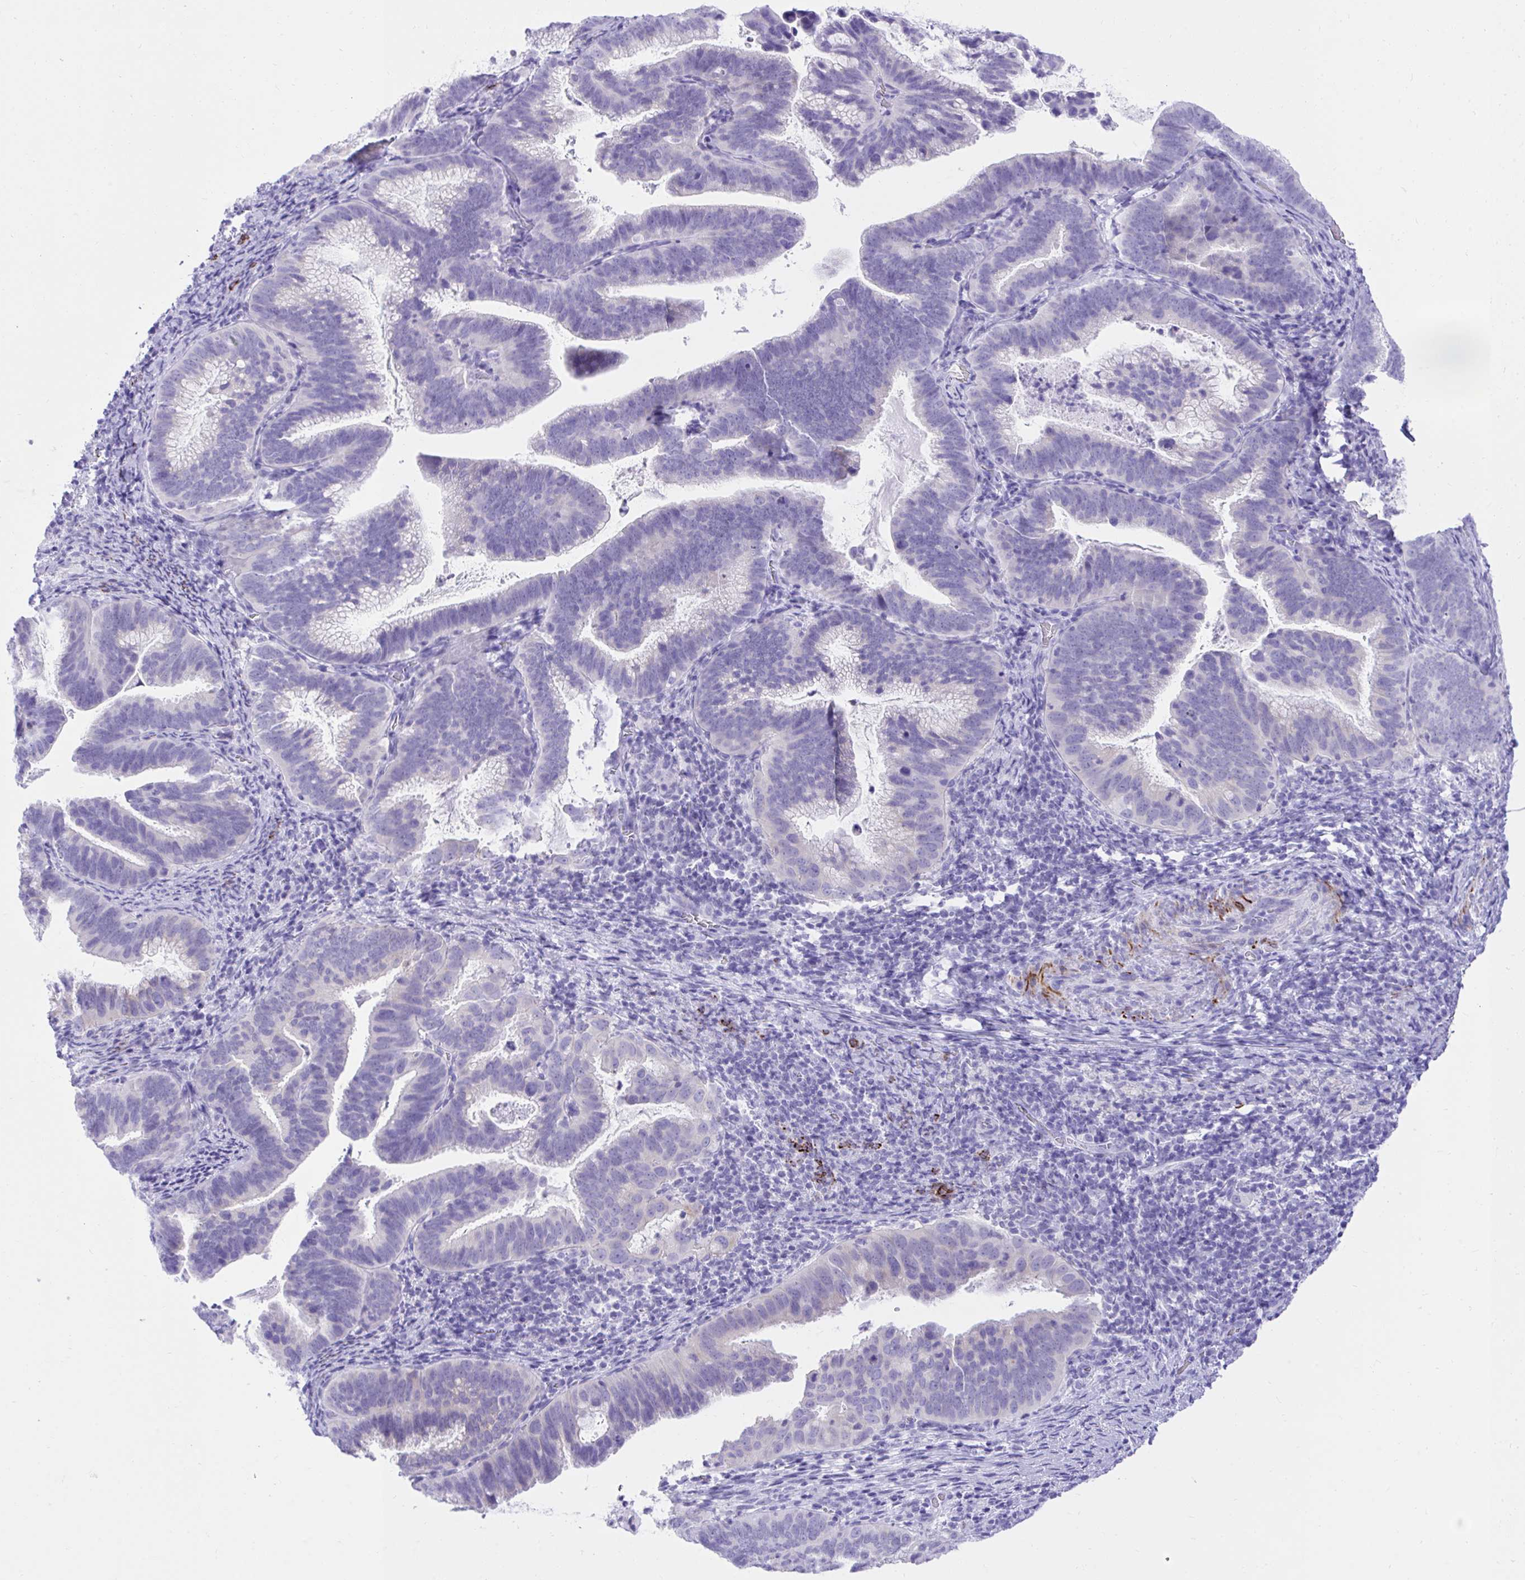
{"staining": {"intensity": "negative", "quantity": "none", "location": "none"}, "tissue": "cervical cancer", "cell_type": "Tumor cells", "image_type": "cancer", "snomed": [{"axis": "morphology", "description": "Adenocarcinoma, NOS"}, {"axis": "topography", "description": "Cervix"}], "caption": "There is no significant staining in tumor cells of cervical adenocarcinoma. Nuclei are stained in blue.", "gene": "KCNN4", "patient": {"sex": "female", "age": 61}}